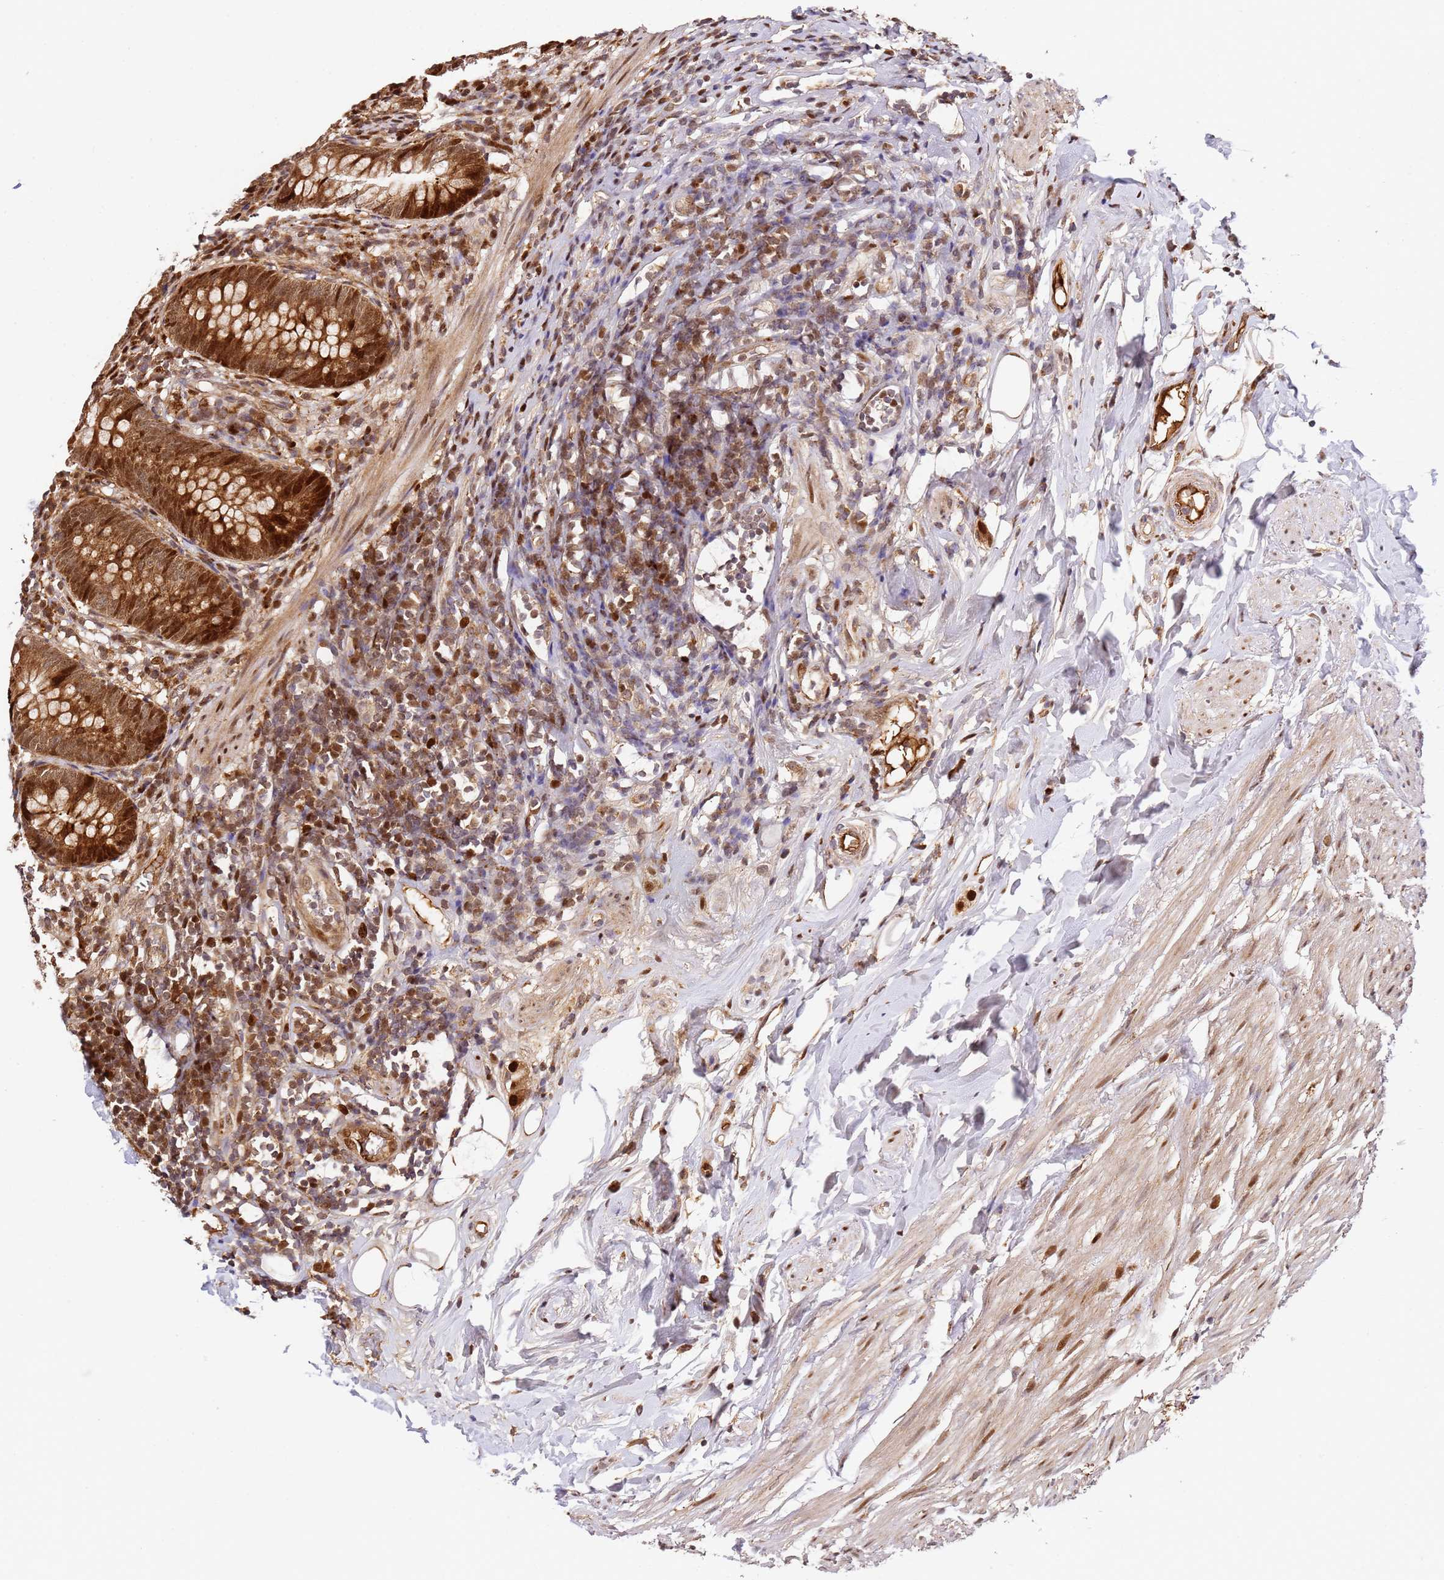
{"staining": {"intensity": "strong", "quantity": ">75%", "location": "cytoplasmic/membranous,nuclear"}, "tissue": "appendix", "cell_type": "Glandular cells", "image_type": "normal", "snomed": [{"axis": "morphology", "description": "Normal tissue, NOS"}, {"axis": "topography", "description": "Appendix"}], "caption": "Appendix stained with DAB (3,3'-diaminobenzidine) immunohistochemistry (IHC) displays high levels of strong cytoplasmic/membranous,nuclear expression in approximately >75% of glandular cells. Immunohistochemistry (ihc) stains the protein of interest in brown and the nuclei are stained blue.", "gene": "SMOX", "patient": {"sex": "female", "age": 62}}